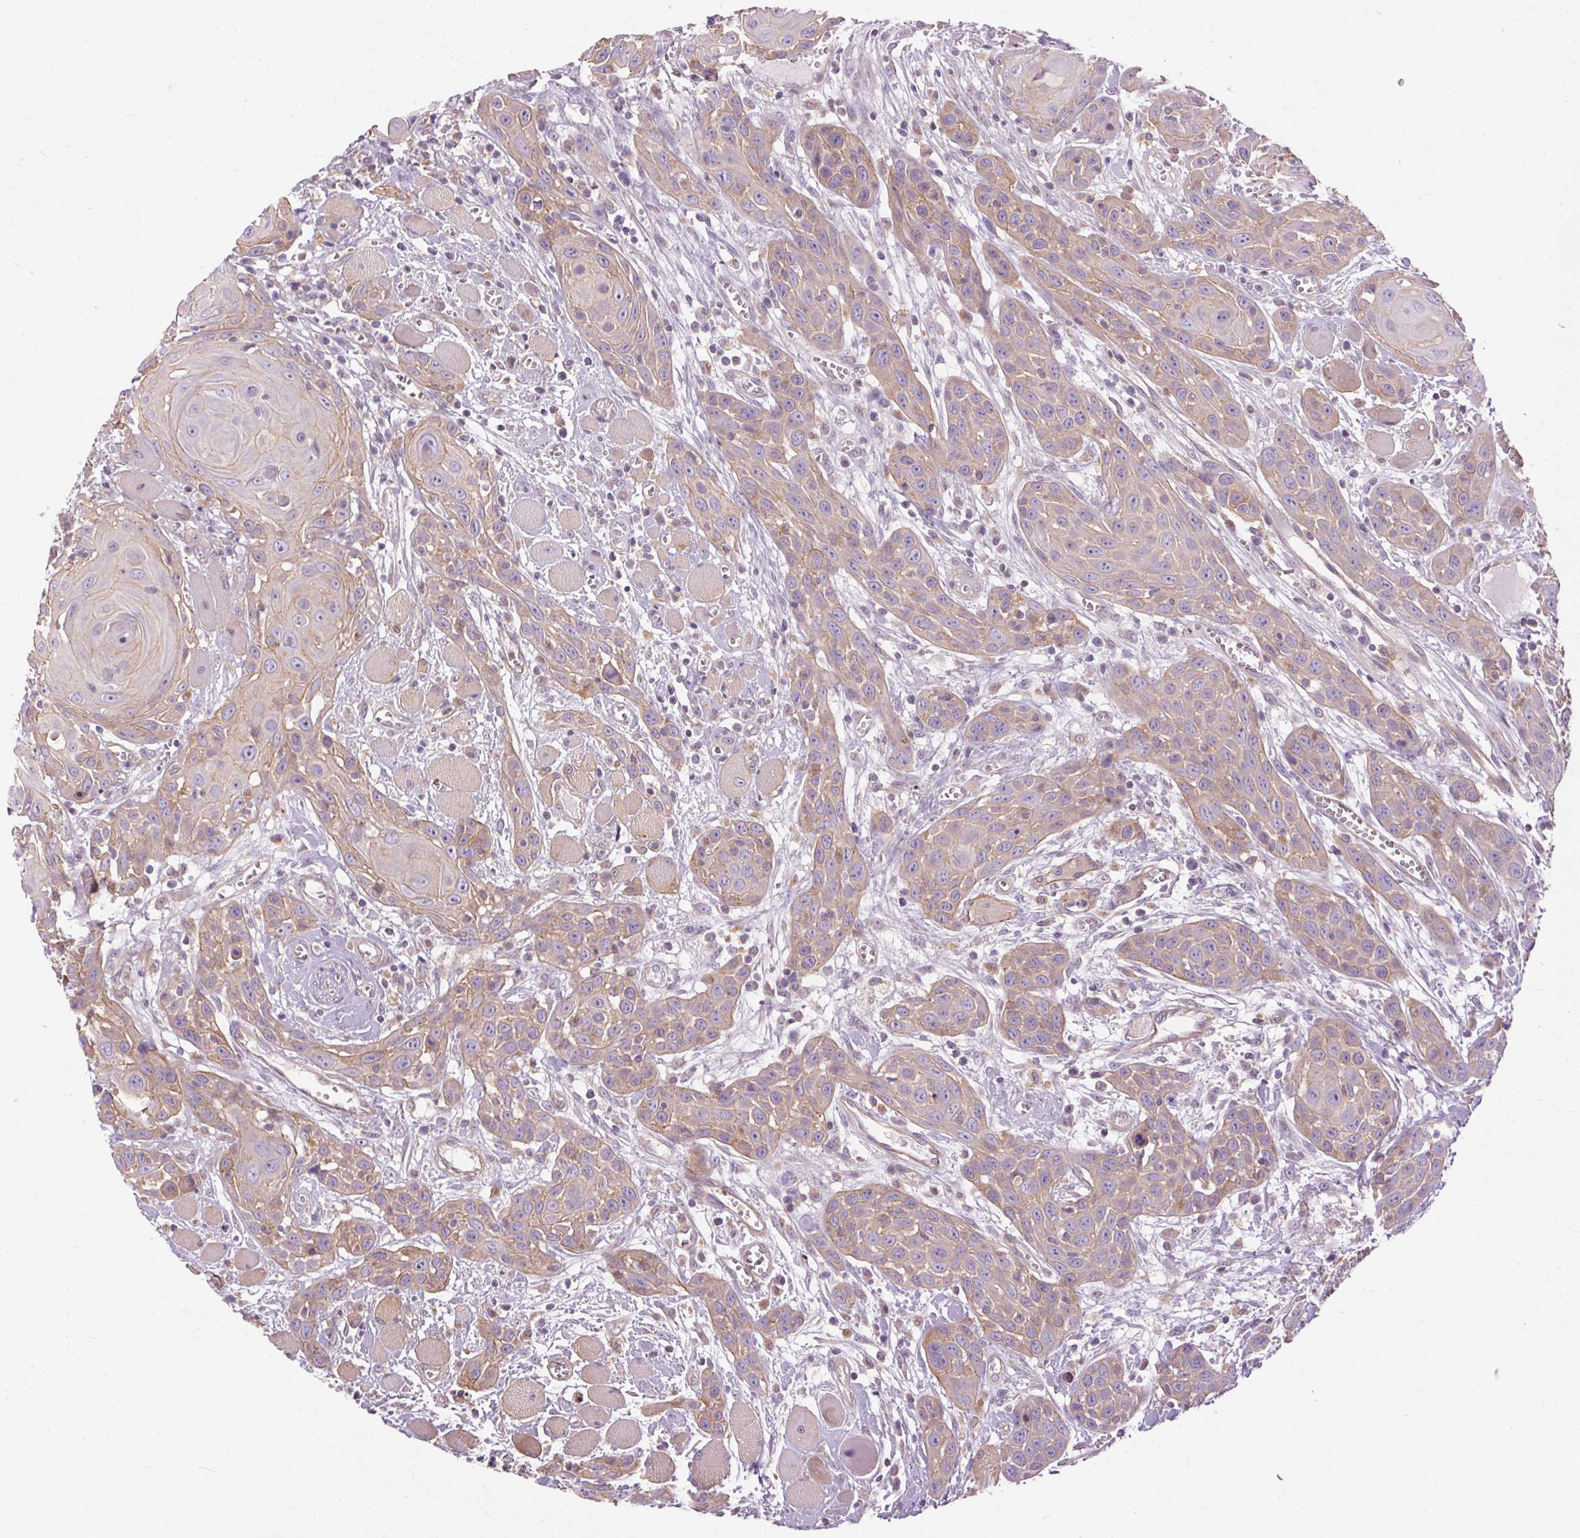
{"staining": {"intensity": "moderate", "quantity": "25%-75%", "location": "cytoplasmic/membranous"}, "tissue": "head and neck cancer", "cell_type": "Tumor cells", "image_type": "cancer", "snomed": [{"axis": "morphology", "description": "Squamous cell carcinoma, NOS"}, {"axis": "topography", "description": "Head-Neck"}], "caption": "Protein expression analysis of human squamous cell carcinoma (head and neck) reveals moderate cytoplasmic/membranous staining in about 25%-75% of tumor cells. (Stains: DAB in brown, nuclei in blue, Microscopy: brightfield microscopy at high magnification).", "gene": "TM6SF1", "patient": {"sex": "female", "age": 80}}